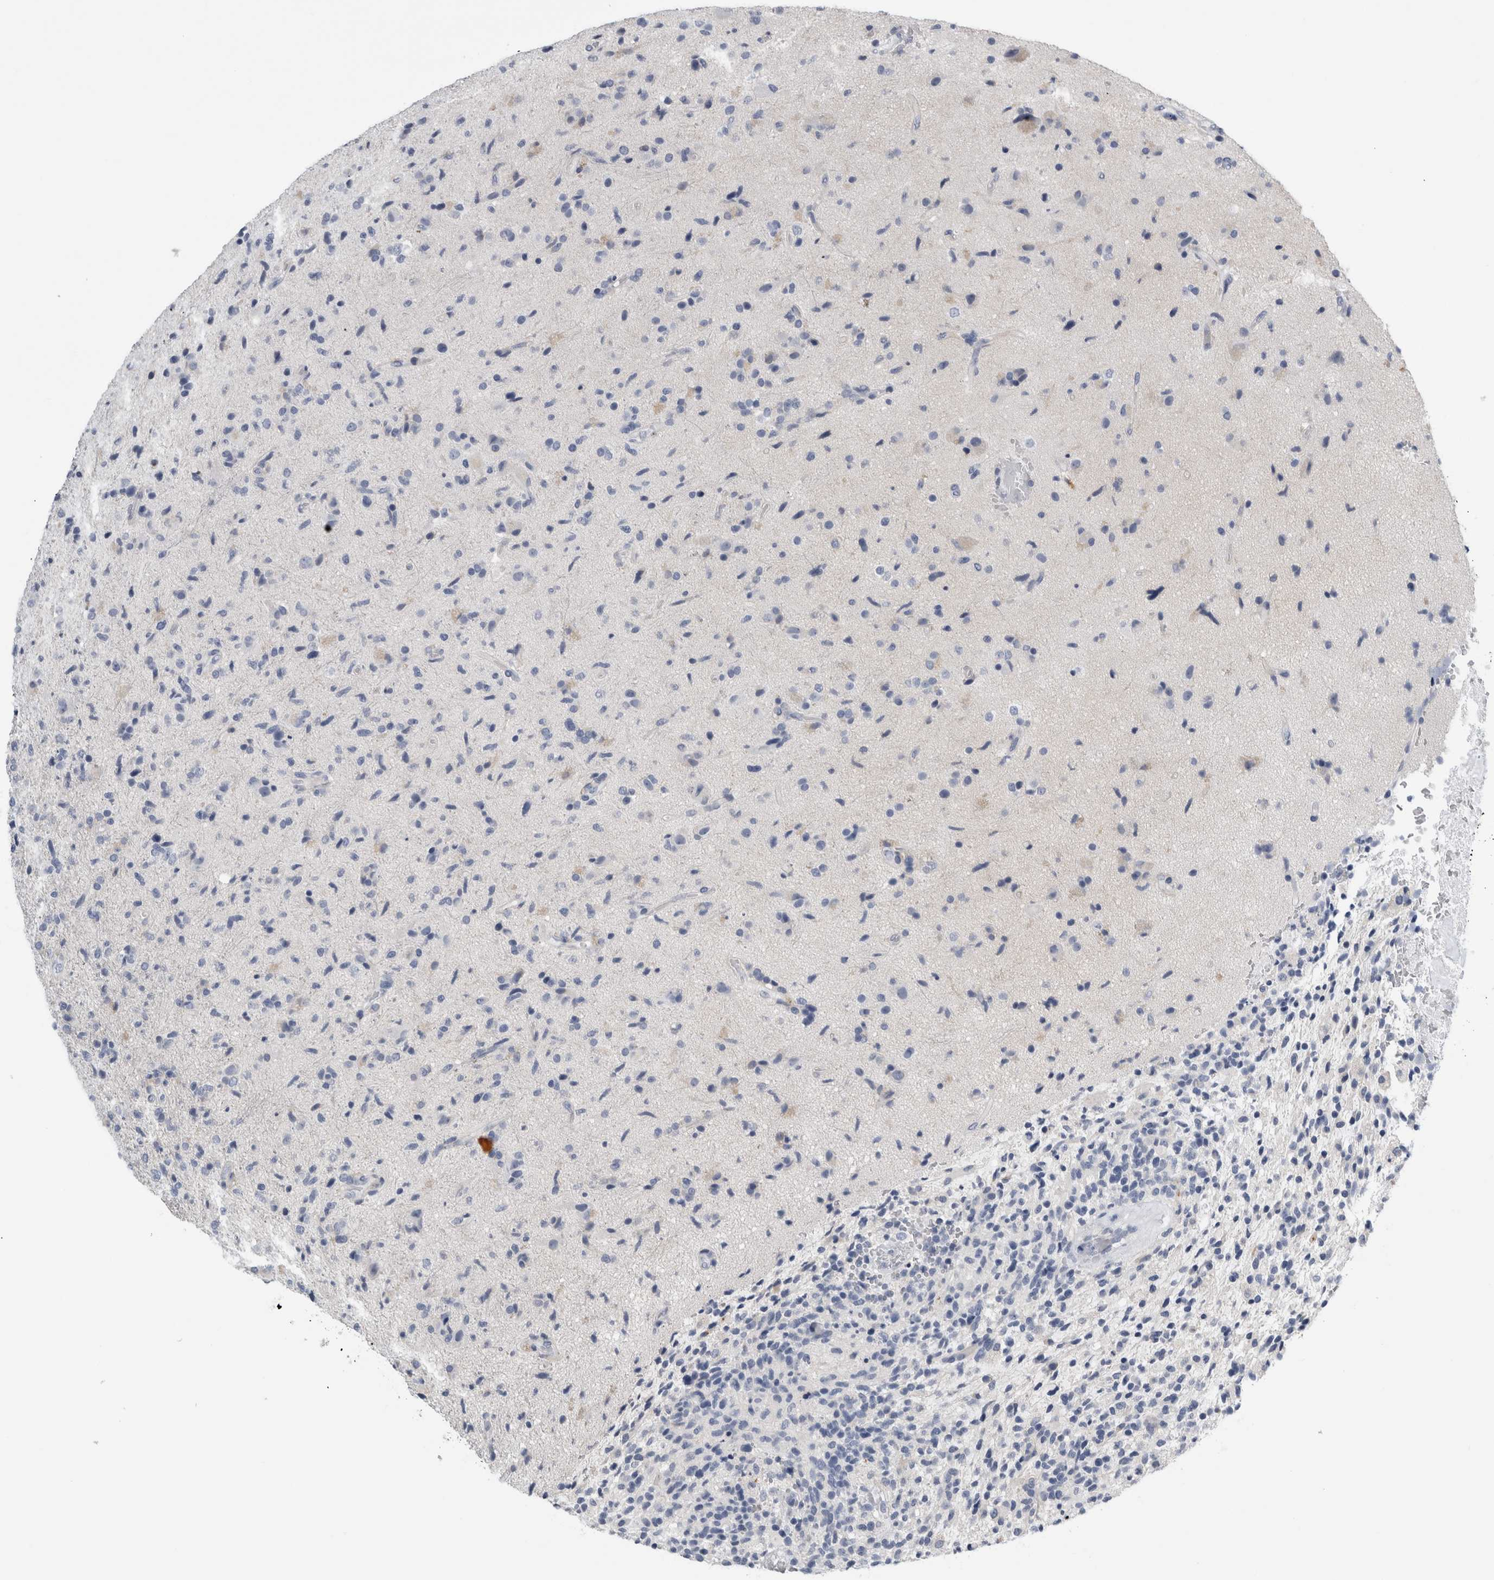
{"staining": {"intensity": "negative", "quantity": "none", "location": "none"}, "tissue": "glioma", "cell_type": "Tumor cells", "image_type": "cancer", "snomed": [{"axis": "morphology", "description": "Glioma, malignant, High grade"}, {"axis": "topography", "description": "Brain"}], "caption": "This is a micrograph of immunohistochemistry (IHC) staining of malignant glioma (high-grade), which shows no positivity in tumor cells. (Stains: DAB (3,3'-diaminobenzidine) IHC with hematoxylin counter stain, Microscopy: brightfield microscopy at high magnification).", "gene": "ANKFY1", "patient": {"sex": "male", "age": 72}}